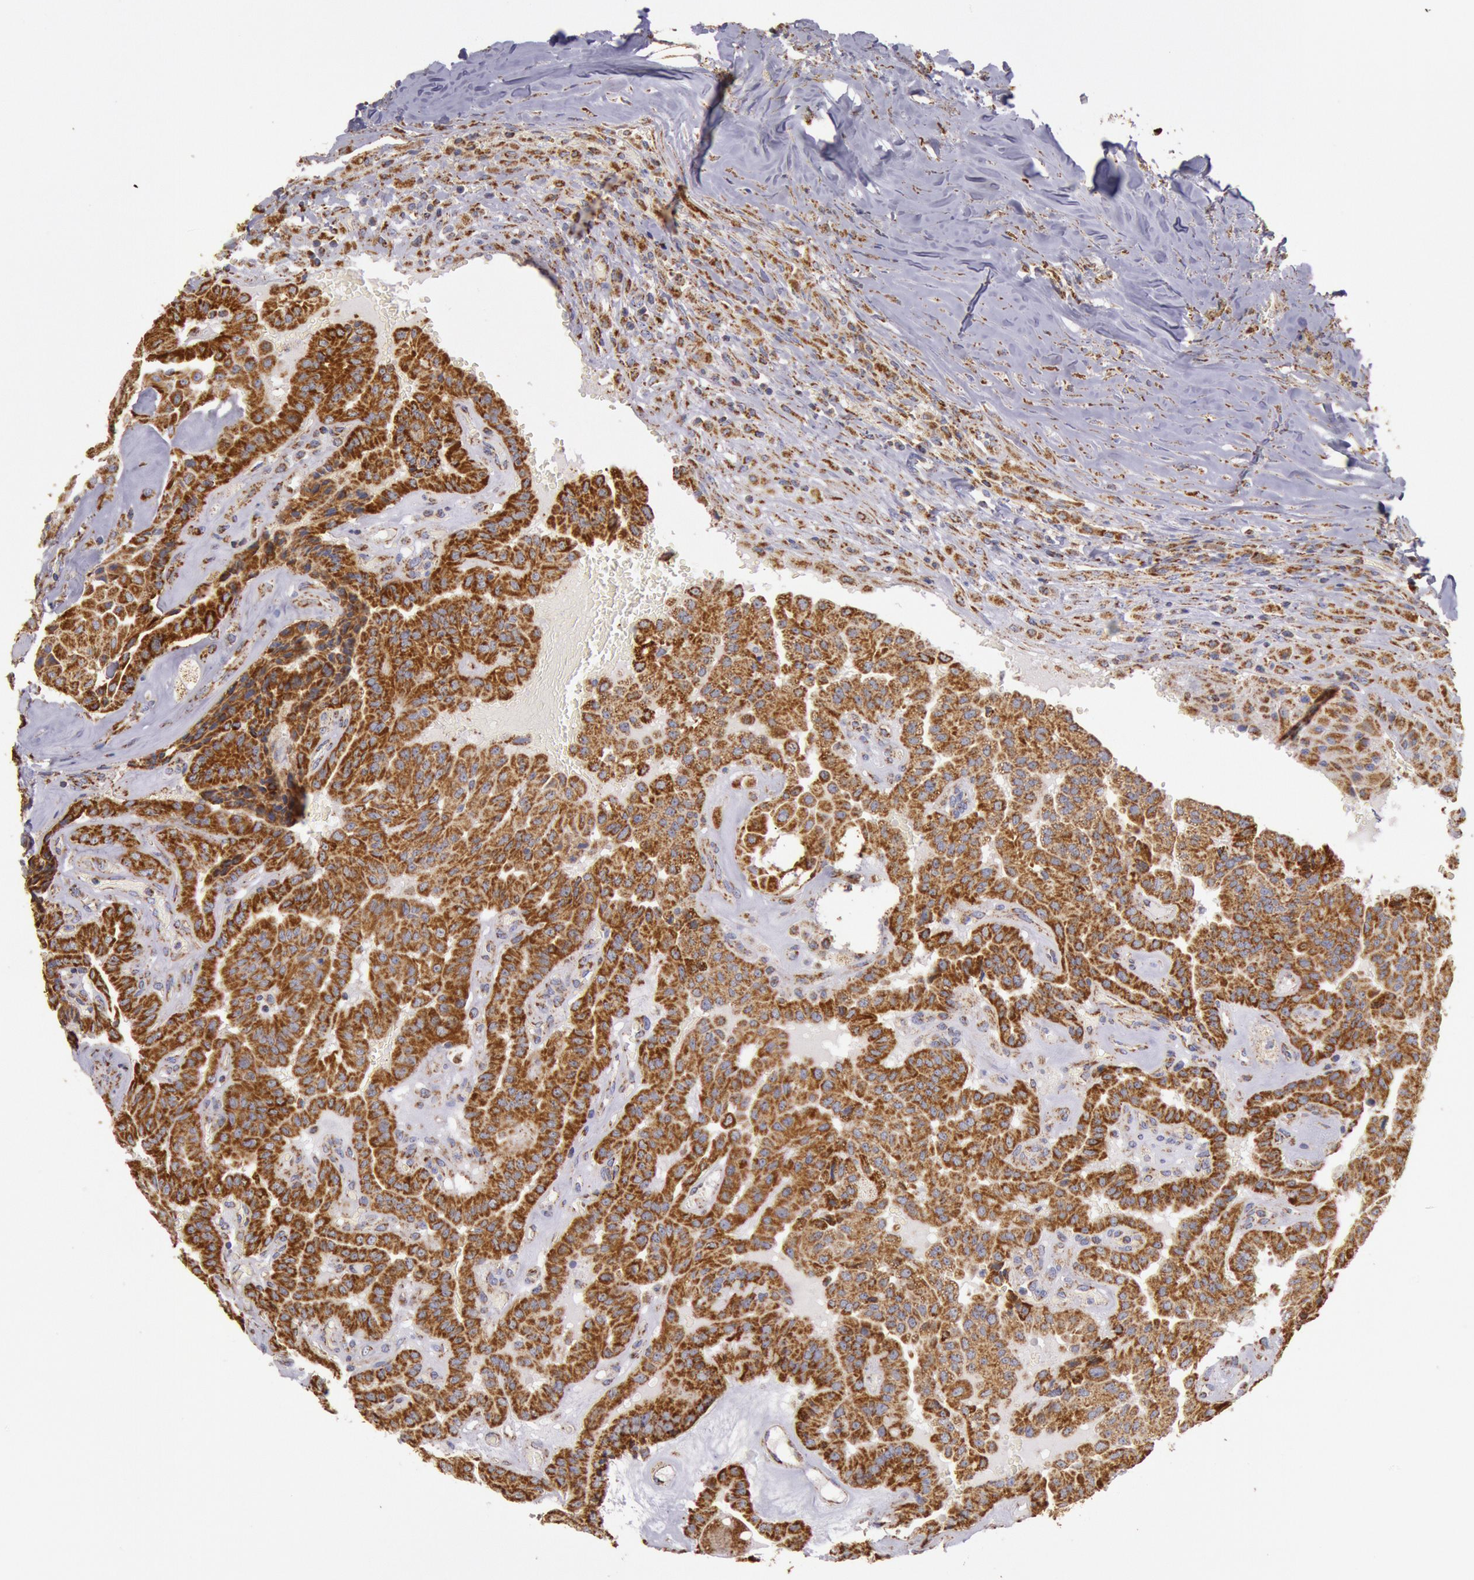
{"staining": {"intensity": "strong", "quantity": ">75%", "location": "cytoplasmic/membranous"}, "tissue": "thyroid cancer", "cell_type": "Tumor cells", "image_type": "cancer", "snomed": [{"axis": "morphology", "description": "Papillary adenocarcinoma, NOS"}, {"axis": "topography", "description": "Thyroid gland"}], "caption": "Brown immunohistochemical staining in papillary adenocarcinoma (thyroid) shows strong cytoplasmic/membranous staining in approximately >75% of tumor cells.", "gene": "CYC1", "patient": {"sex": "male", "age": 87}}